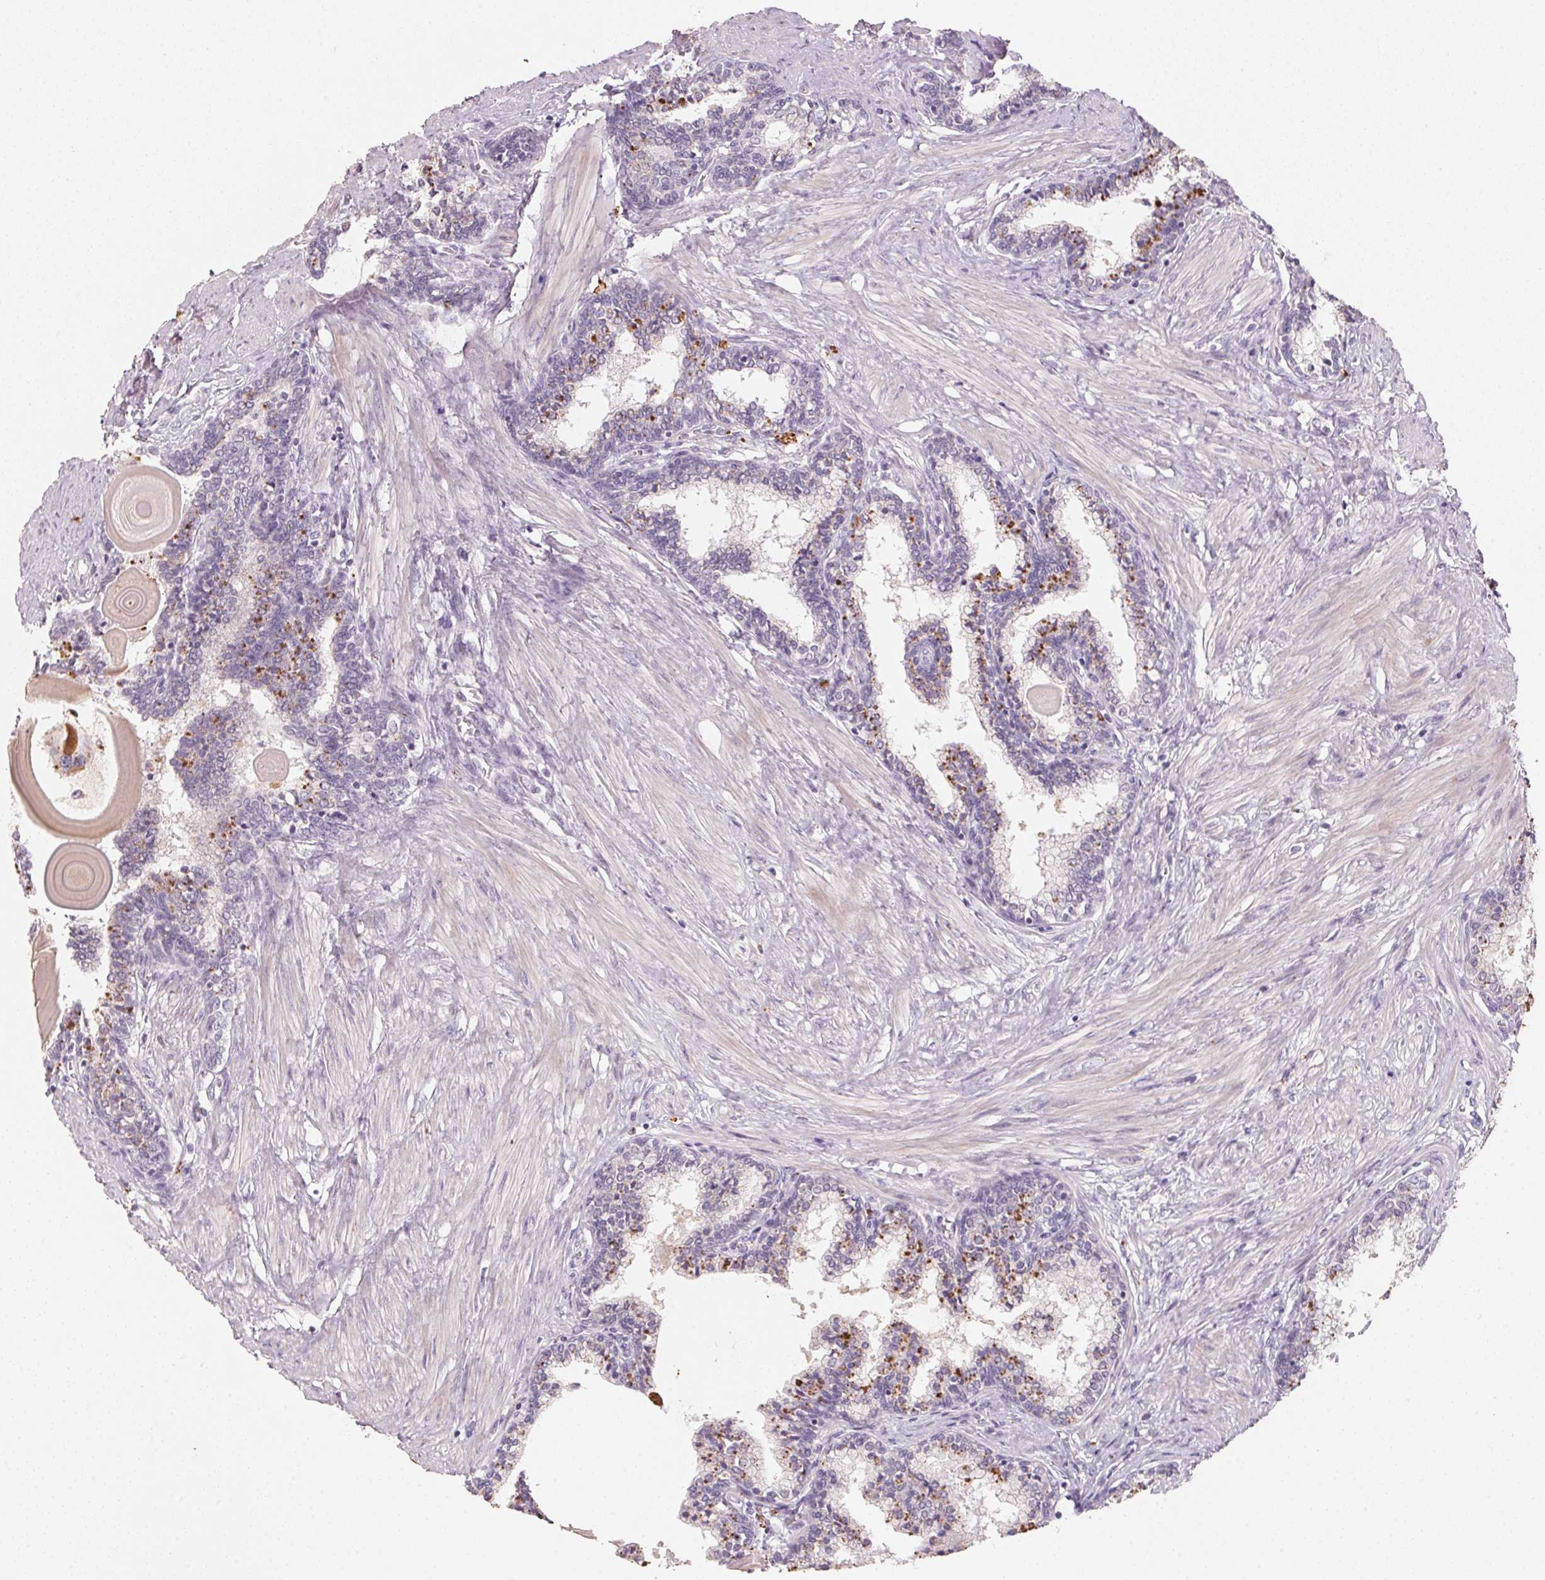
{"staining": {"intensity": "moderate", "quantity": "<25%", "location": "cytoplasmic/membranous"}, "tissue": "prostate", "cell_type": "Glandular cells", "image_type": "normal", "snomed": [{"axis": "morphology", "description": "Normal tissue, NOS"}, {"axis": "topography", "description": "Prostate"}], "caption": "An immunohistochemistry micrograph of normal tissue is shown. Protein staining in brown labels moderate cytoplasmic/membranous positivity in prostate within glandular cells.", "gene": "CXCL5", "patient": {"sex": "male", "age": 55}}